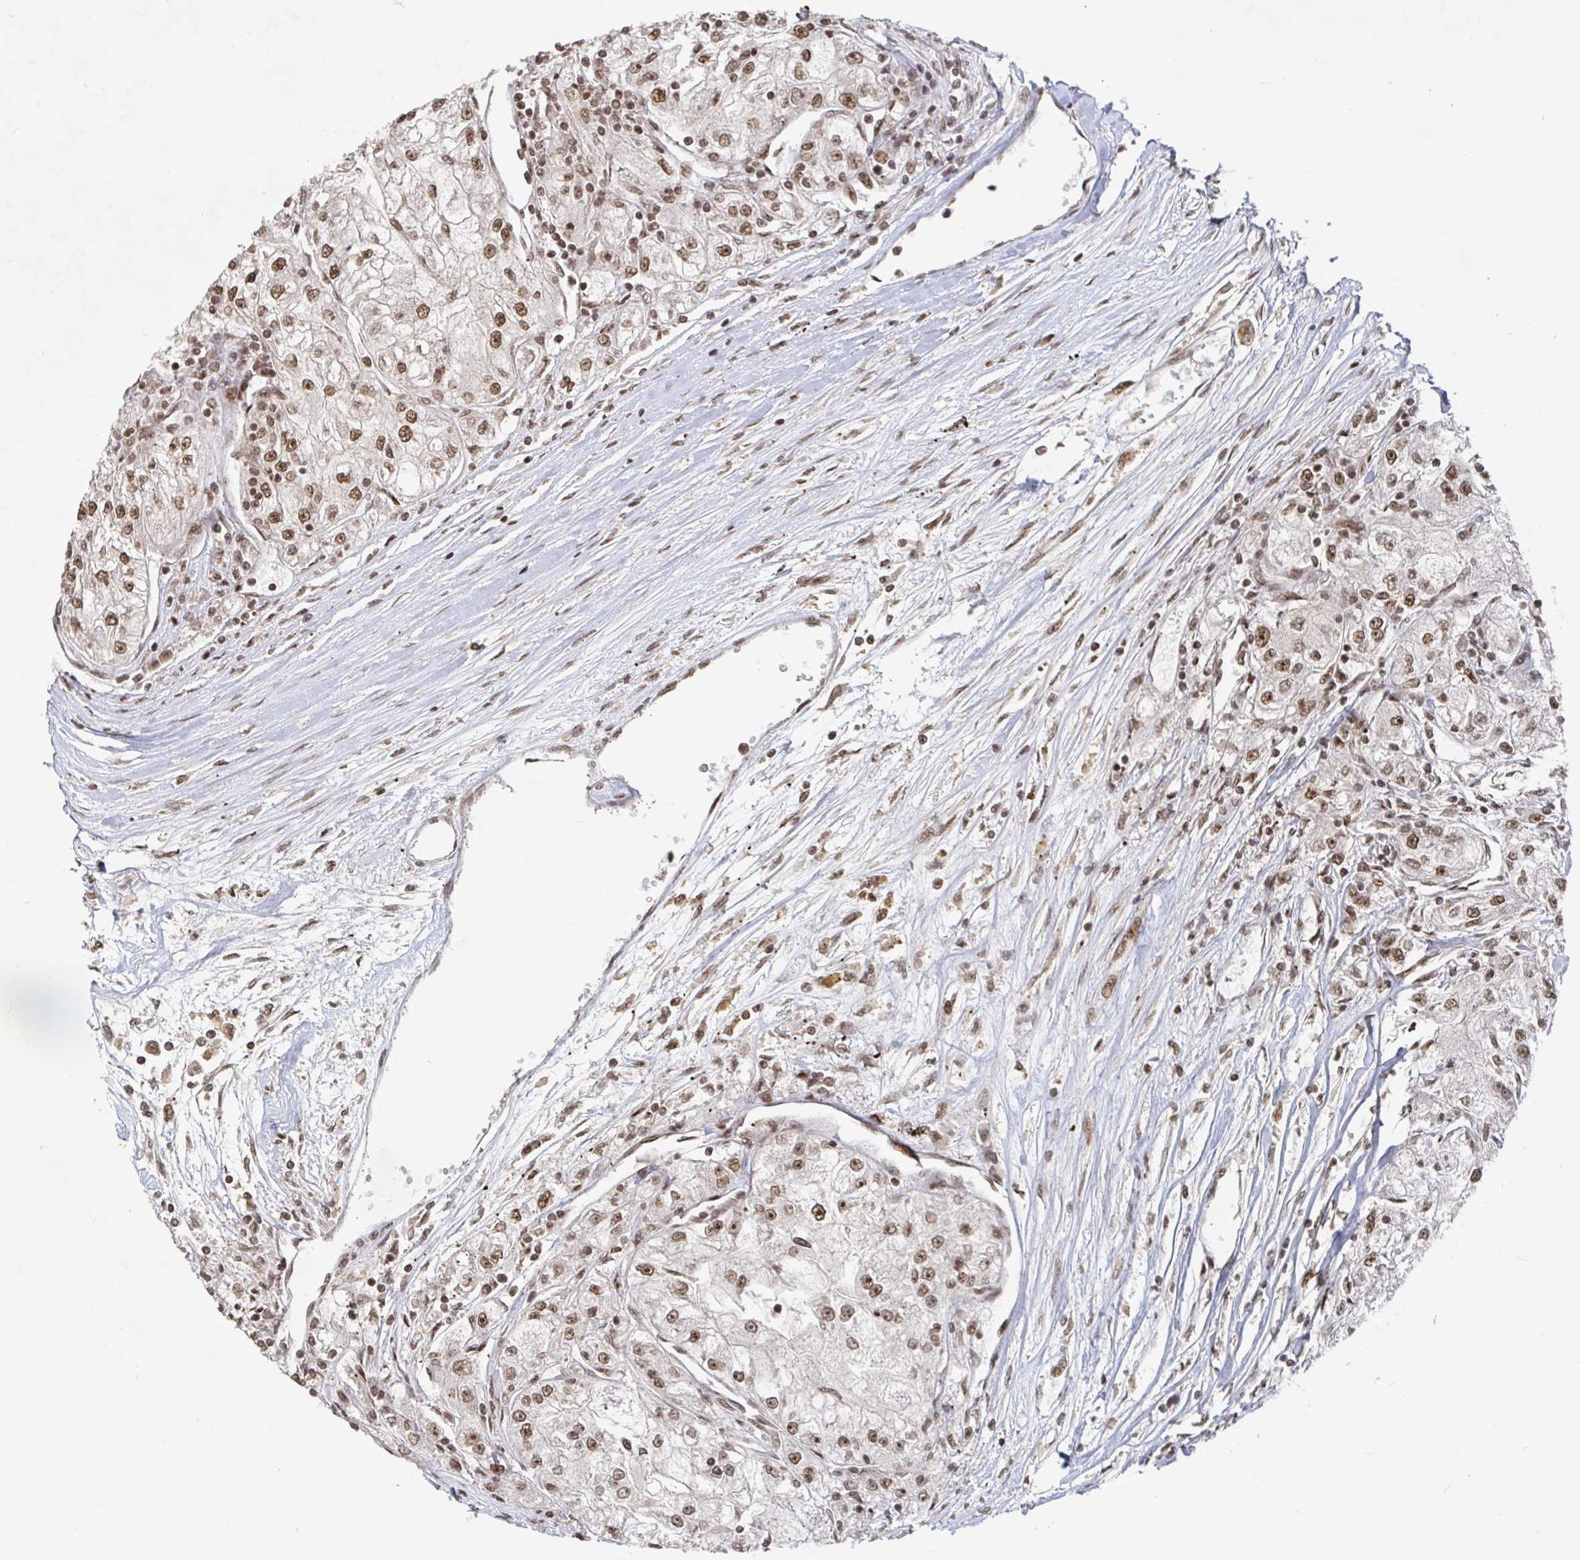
{"staining": {"intensity": "moderate", "quantity": ">75%", "location": "nuclear"}, "tissue": "renal cancer", "cell_type": "Tumor cells", "image_type": "cancer", "snomed": [{"axis": "morphology", "description": "Adenocarcinoma, NOS"}, {"axis": "topography", "description": "Kidney"}], "caption": "A histopathology image showing moderate nuclear expression in about >75% of tumor cells in renal adenocarcinoma, as visualized by brown immunohistochemical staining.", "gene": "ZDHHC12", "patient": {"sex": "female", "age": 72}}